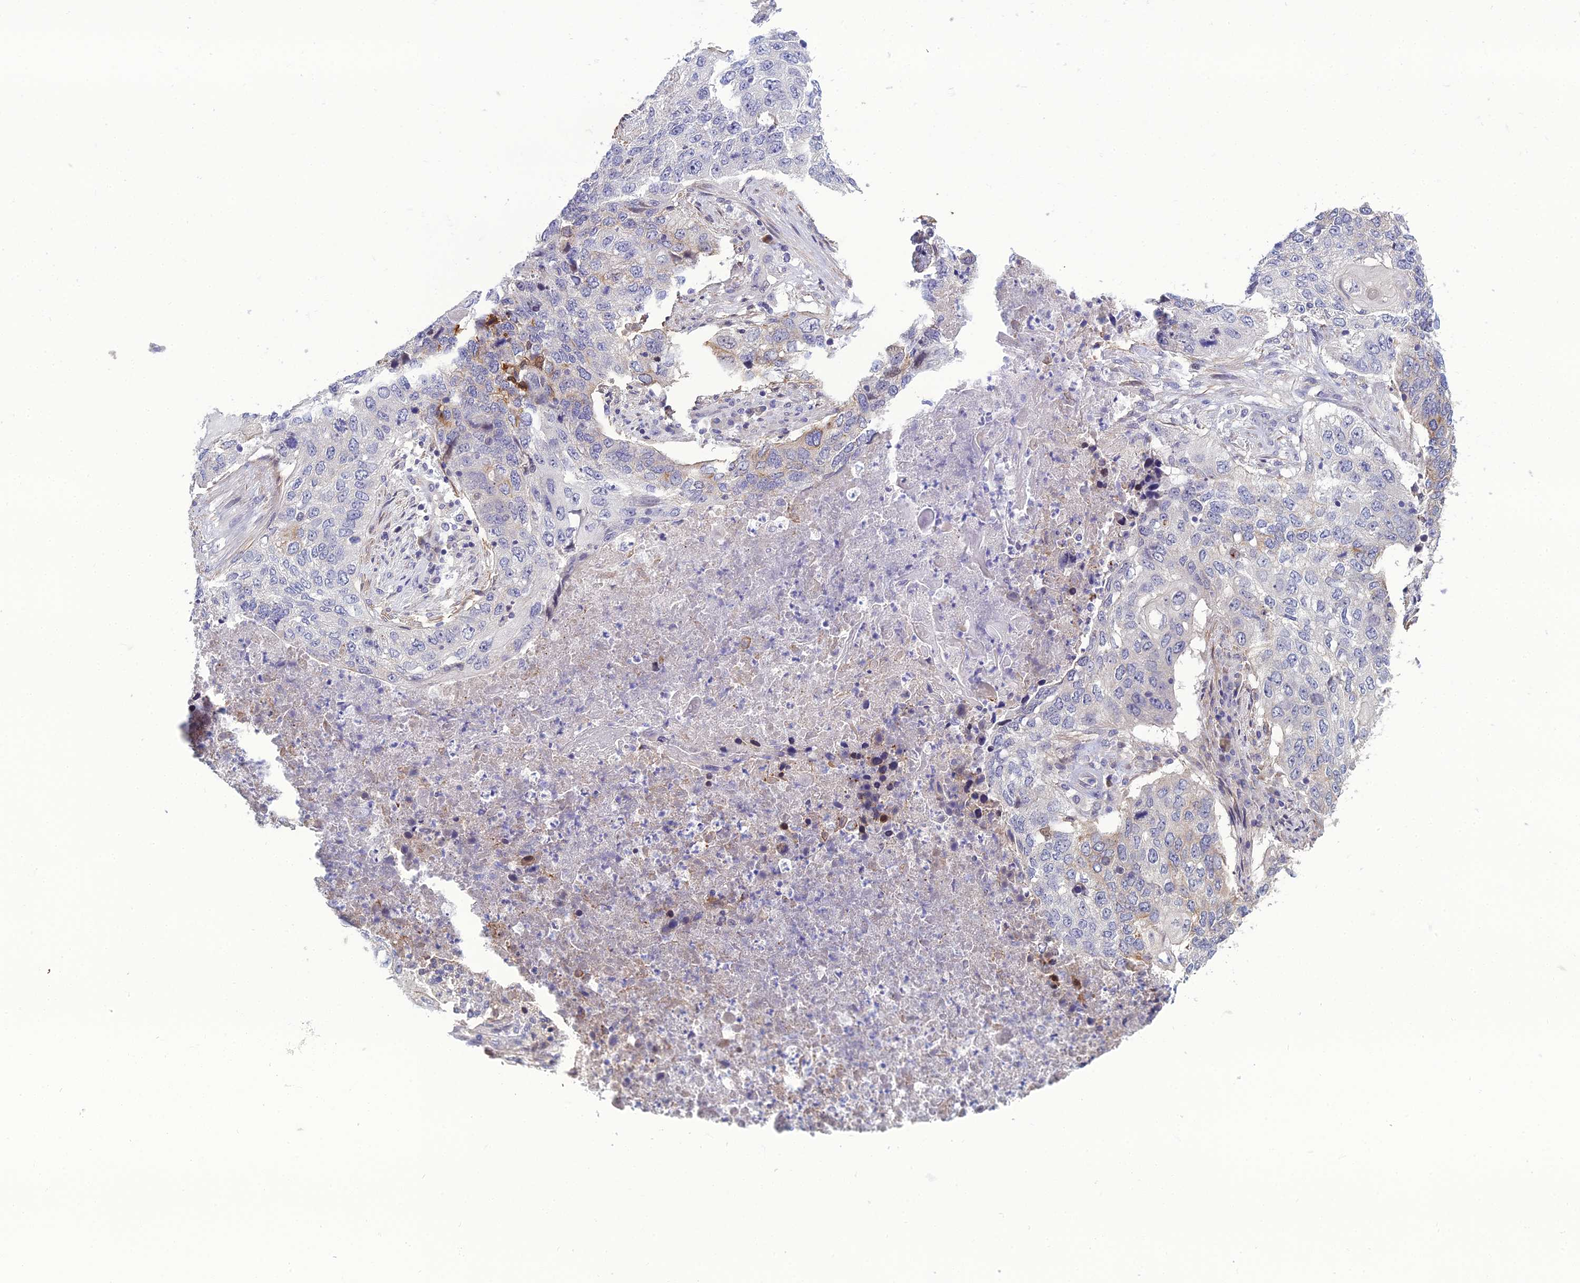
{"staining": {"intensity": "negative", "quantity": "none", "location": "none"}, "tissue": "lung cancer", "cell_type": "Tumor cells", "image_type": "cancer", "snomed": [{"axis": "morphology", "description": "Squamous cell carcinoma, NOS"}, {"axis": "topography", "description": "Lung"}], "caption": "Immunohistochemistry micrograph of lung cancer stained for a protein (brown), which reveals no expression in tumor cells.", "gene": "LZTS2", "patient": {"sex": "female", "age": 63}}